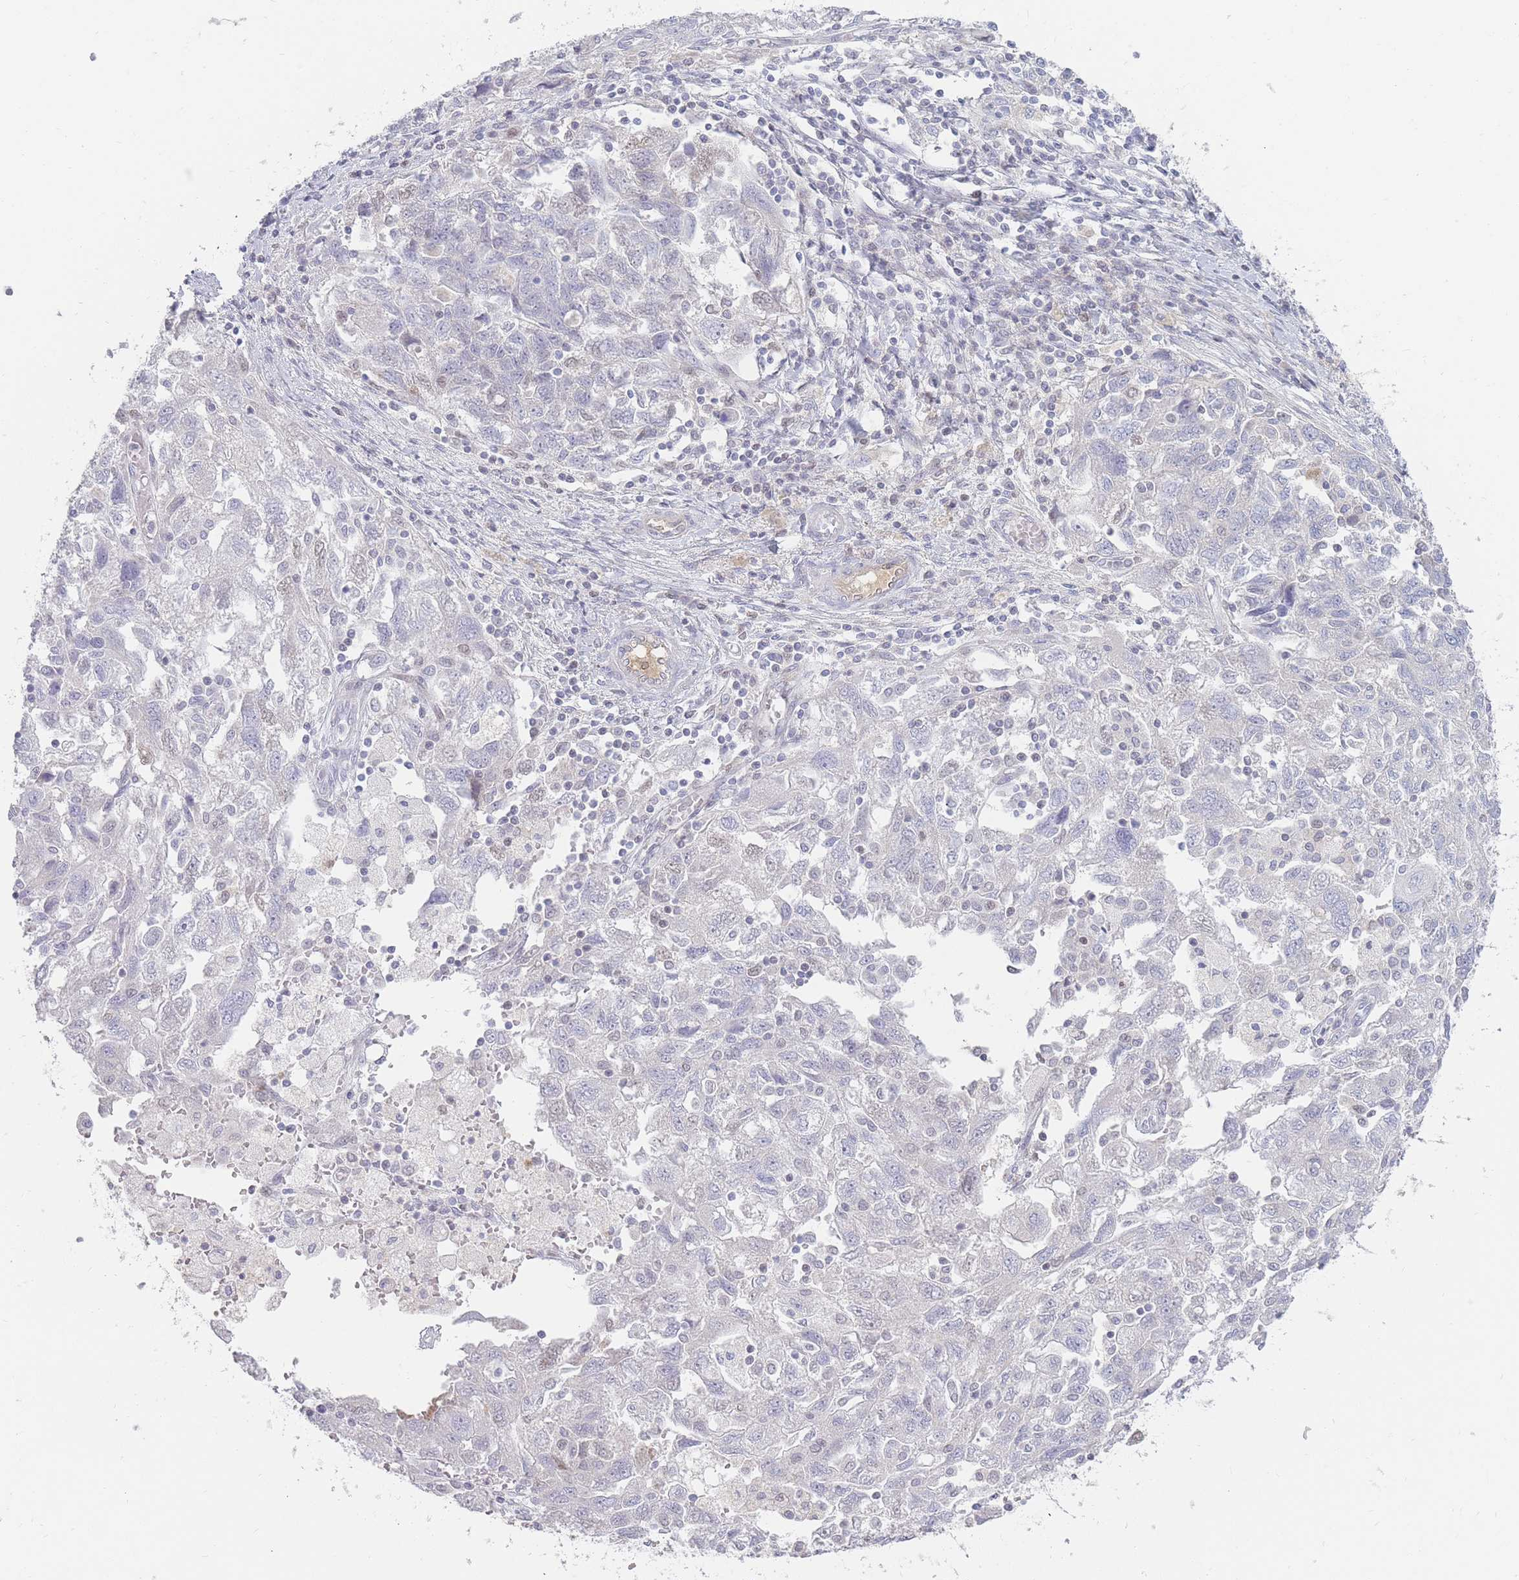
{"staining": {"intensity": "negative", "quantity": "none", "location": "none"}, "tissue": "ovarian cancer", "cell_type": "Tumor cells", "image_type": "cancer", "snomed": [{"axis": "morphology", "description": "Carcinoma, NOS"}, {"axis": "morphology", "description": "Cystadenocarcinoma, serous, NOS"}, {"axis": "topography", "description": "Ovary"}], "caption": "A histopathology image of human ovarian cancer is negative for staining in tumor cells.", "gene": "PRG4", "patient": {"sex": "female", "age": 69}}